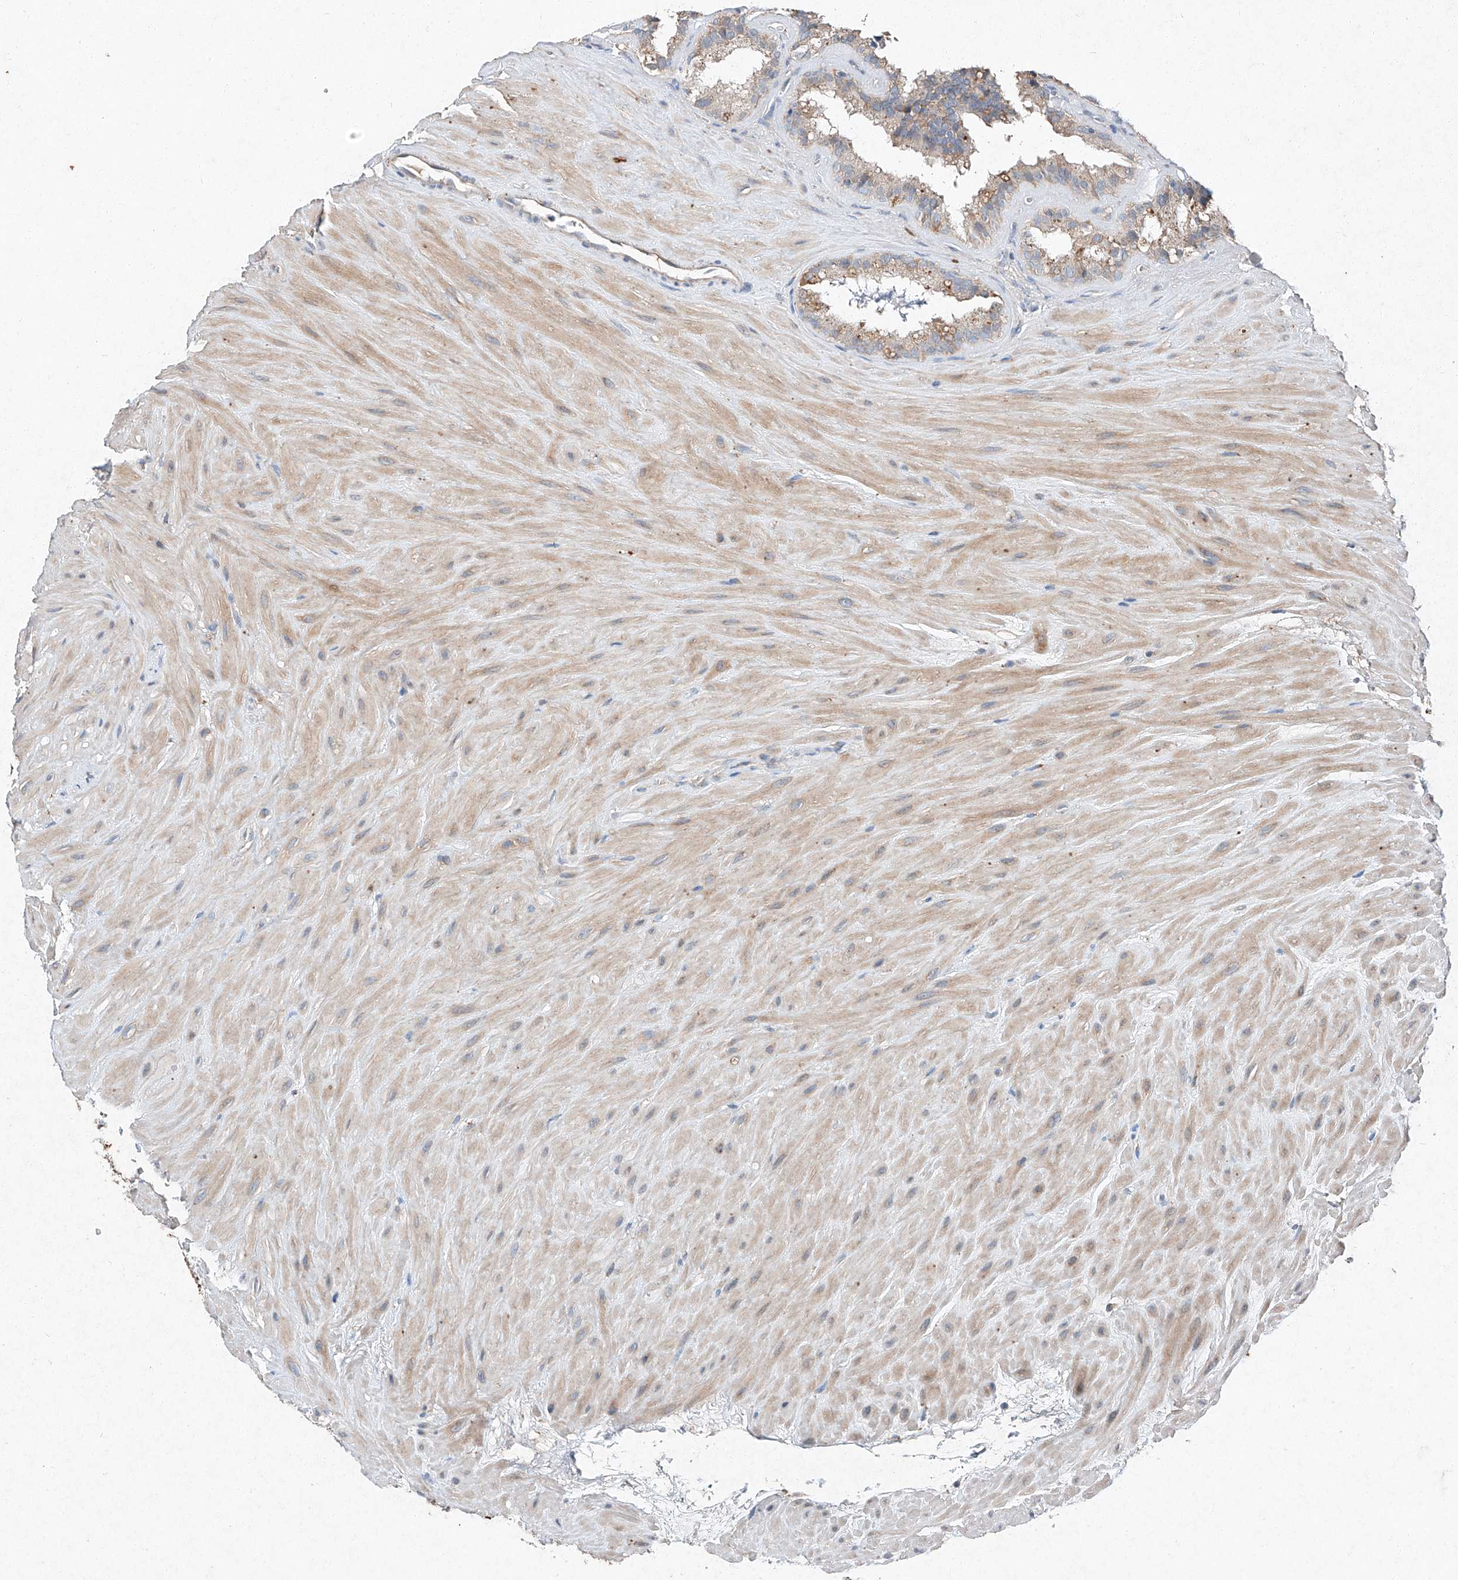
{"staining": {"intensity": "weak", "quantity": ">75%", "location": "cytoplasmic/membranous"}, "tissue": "seminal vesicle", "cell_type": "Glandular cells", "image_type": "normal", "snomed": [{"axis": "morphology", "description": "Normal tissue, NOS"}, {"axis": "topography", "description": "Prostate"}, {"axis": "topography", "description": "Seminal veicle"}], "caption": "This micrograph demonstrates immunohistochemistry (IHC) staining of normal human seminal vesicle, with low weak cytoplasmic/membranous positivity in about >75% of glandular cells.", "gene": "RUSC1", "patient": {"sex": "male", "age": 59}}